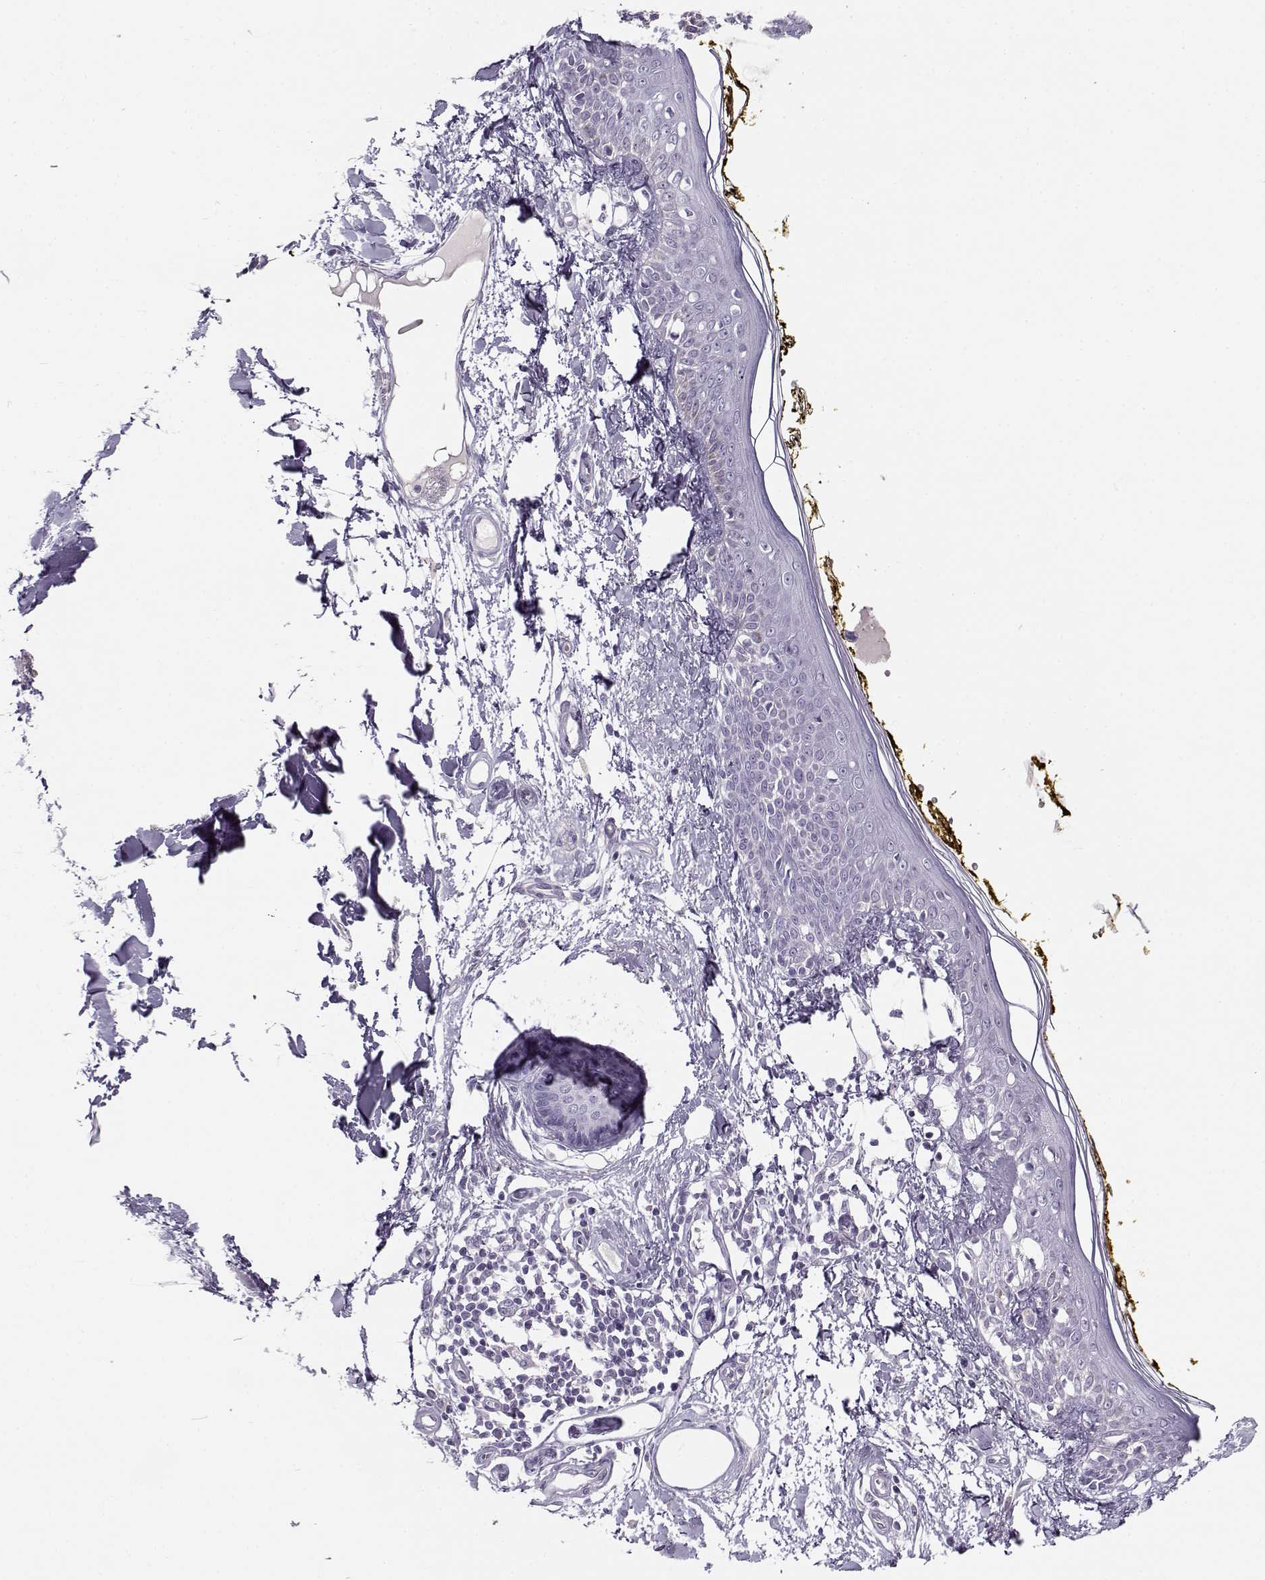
{"staining": {"intensity": "negative", "quantity": "none", "location": "none"}, "tissue": "skin", "cell_type": "Fibroblasts", "image_type": "normal", "snomed": [{"axis": "morphology", "description": "Normal tissue, NOS"}, {"axis": "topography", "description": "Skin"}], "caption": "The image reveals no staining of fibroblasts in normal skin.", "gene": "CFAP77", "patient": {"sex": "male", "age": 76}}